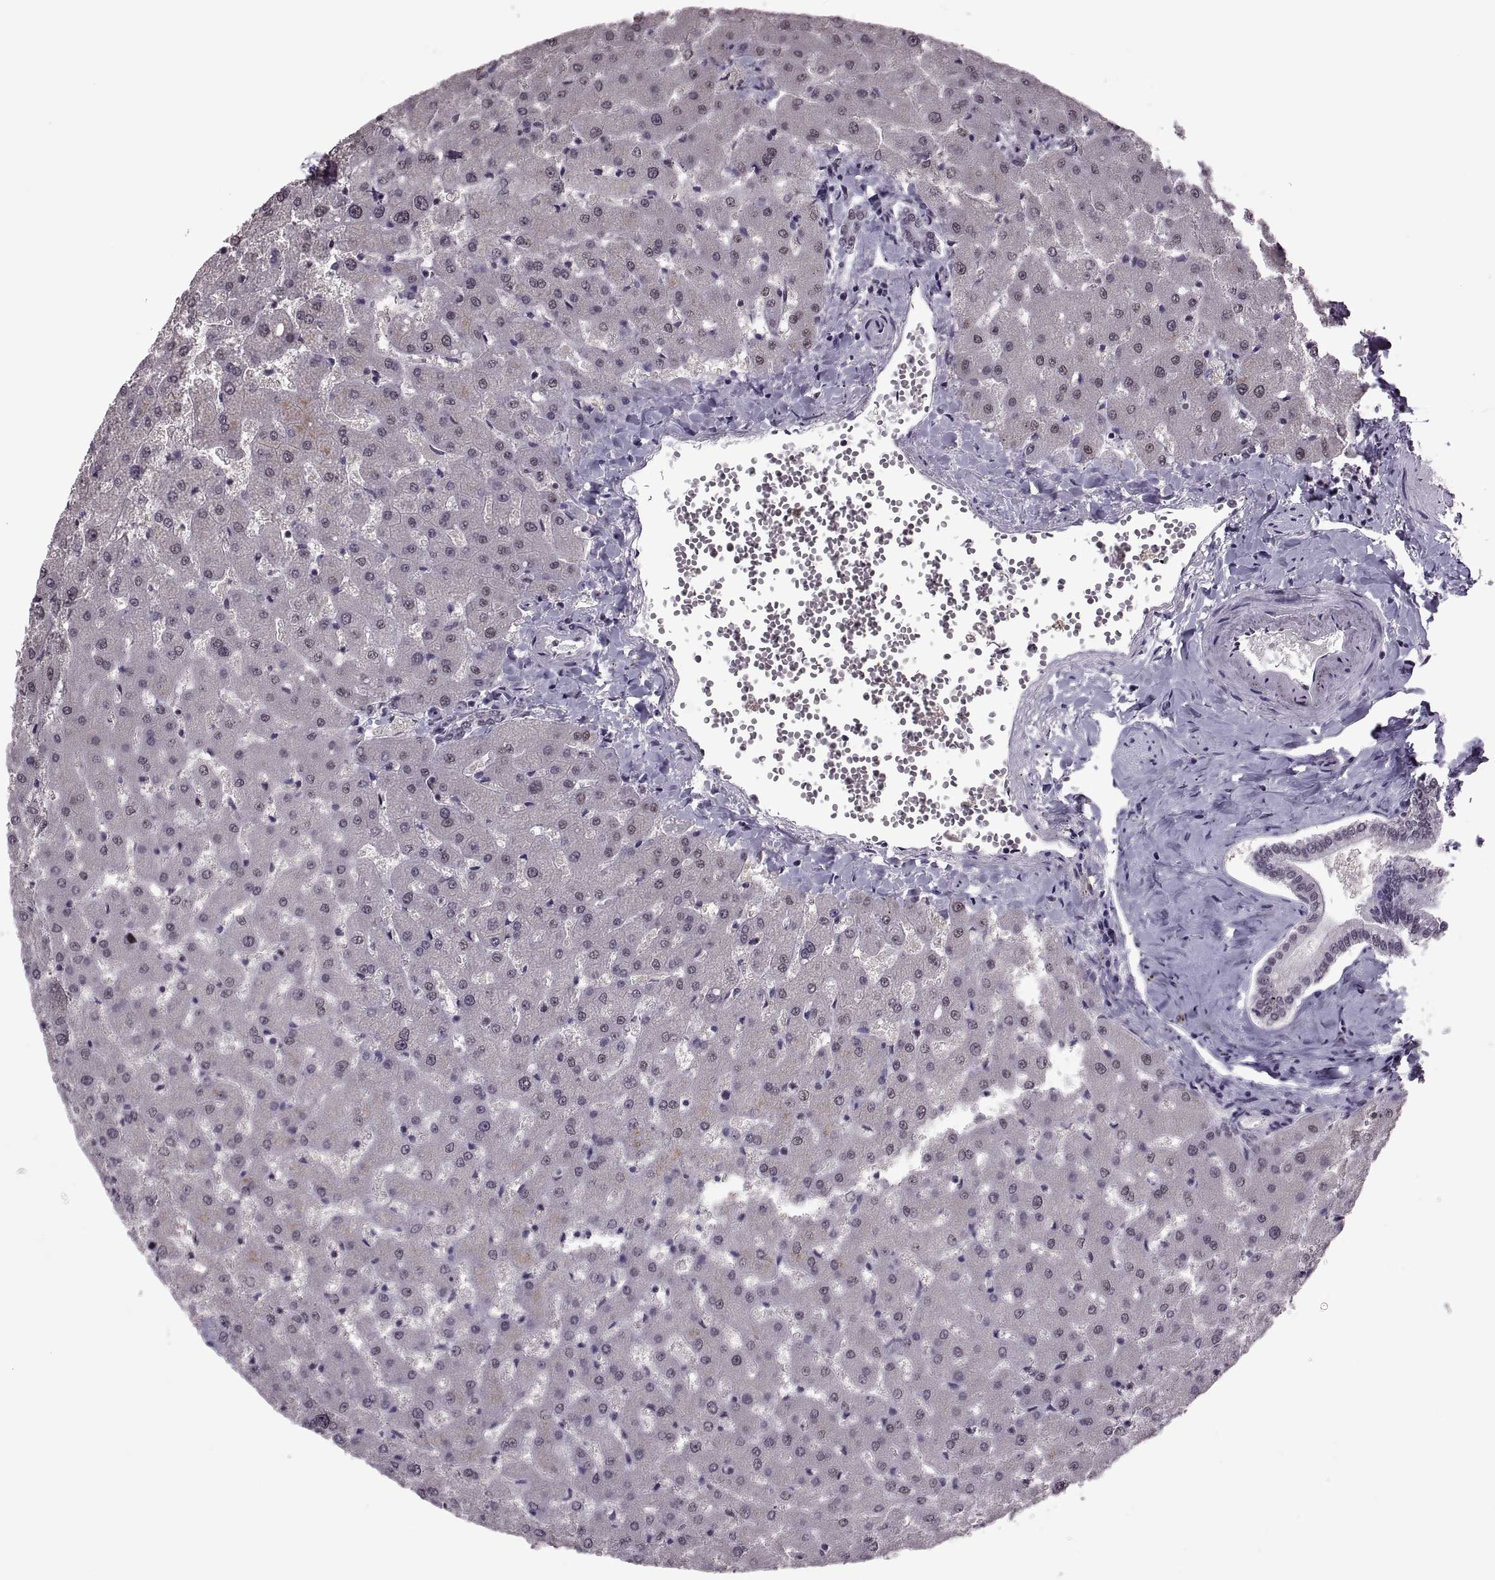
{"staining": {"intensity": "negative", "quantity": "none", "location": "none"}, "tissue": "liver", "cell_type": "Cholangiocytes", "image_type": "normal", "snomed": [{"axis": "morphology", "description": "Normal tissue, NOS"}, {"axis": "topography", "description": "Liver"}], "caption": "Photomicrograph shows no protein expression in cholangiocytes of normal liver. (Brightfield microscopy of DAB (3,3'-diaminobenzidine) immunohistochemistry (IHC) at high magnification).", "gene": "MAGEA4", "patient": {"sex": "female", "age": 50}}